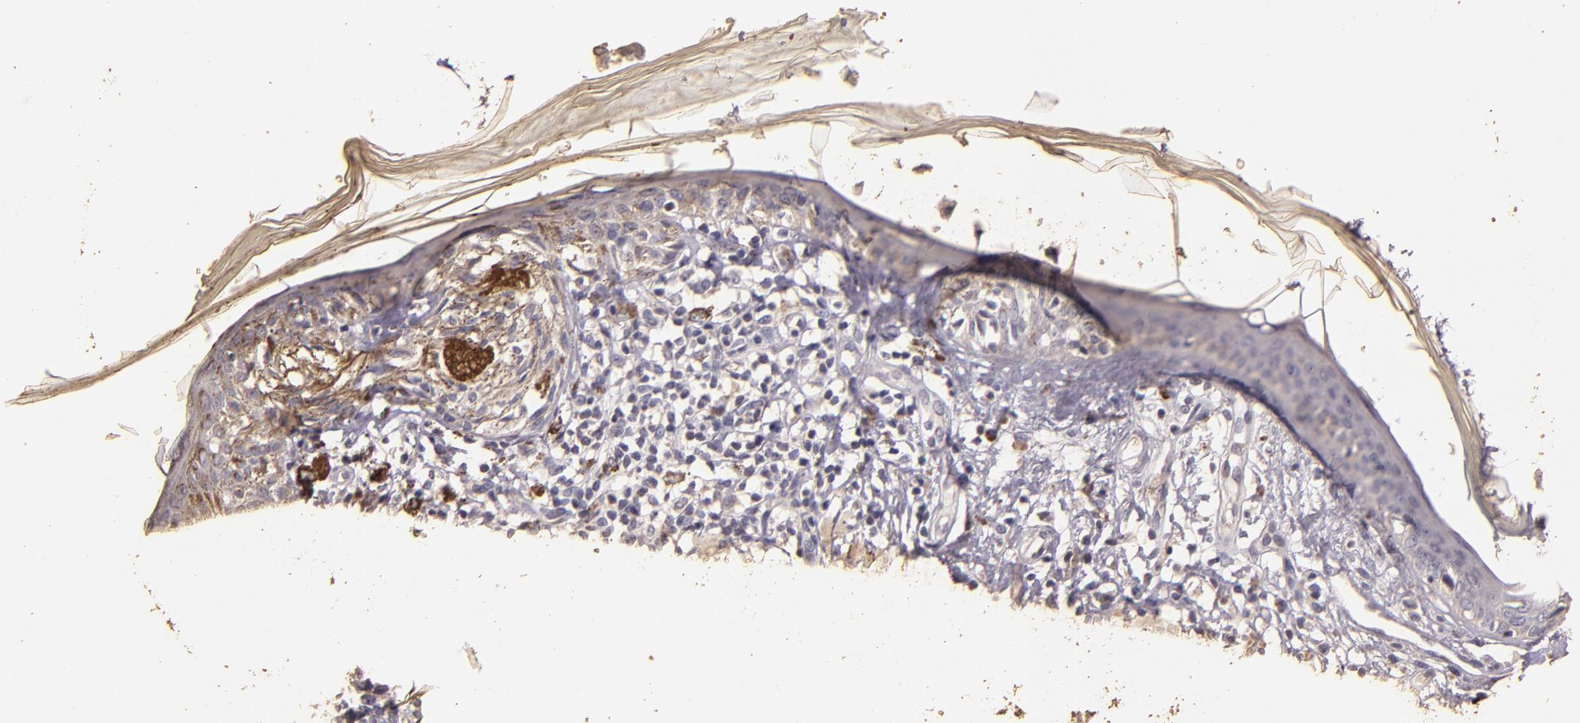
{"staining": {"intensity": "weak", "quantity": "25%-75%", "location": "cytoplasmic/membranous"}, "tissue": "melanoma", "cell_type": "Tumor cells", "image_type": "cancer", "snomed": [{"axis": "morphology", "description": "Malignant melanoma, NOS"}, {"axis": "topography", "description": "Skin"}], "caption": "Approximately 25%-75% of tumor cells in malignant melanoma display weak cytoplasmic/membranous protein staining as visualized by brown immunohistochemical staining.", "gene": "BCL2L13", "patient": {"sex": "male", "age": 88}}